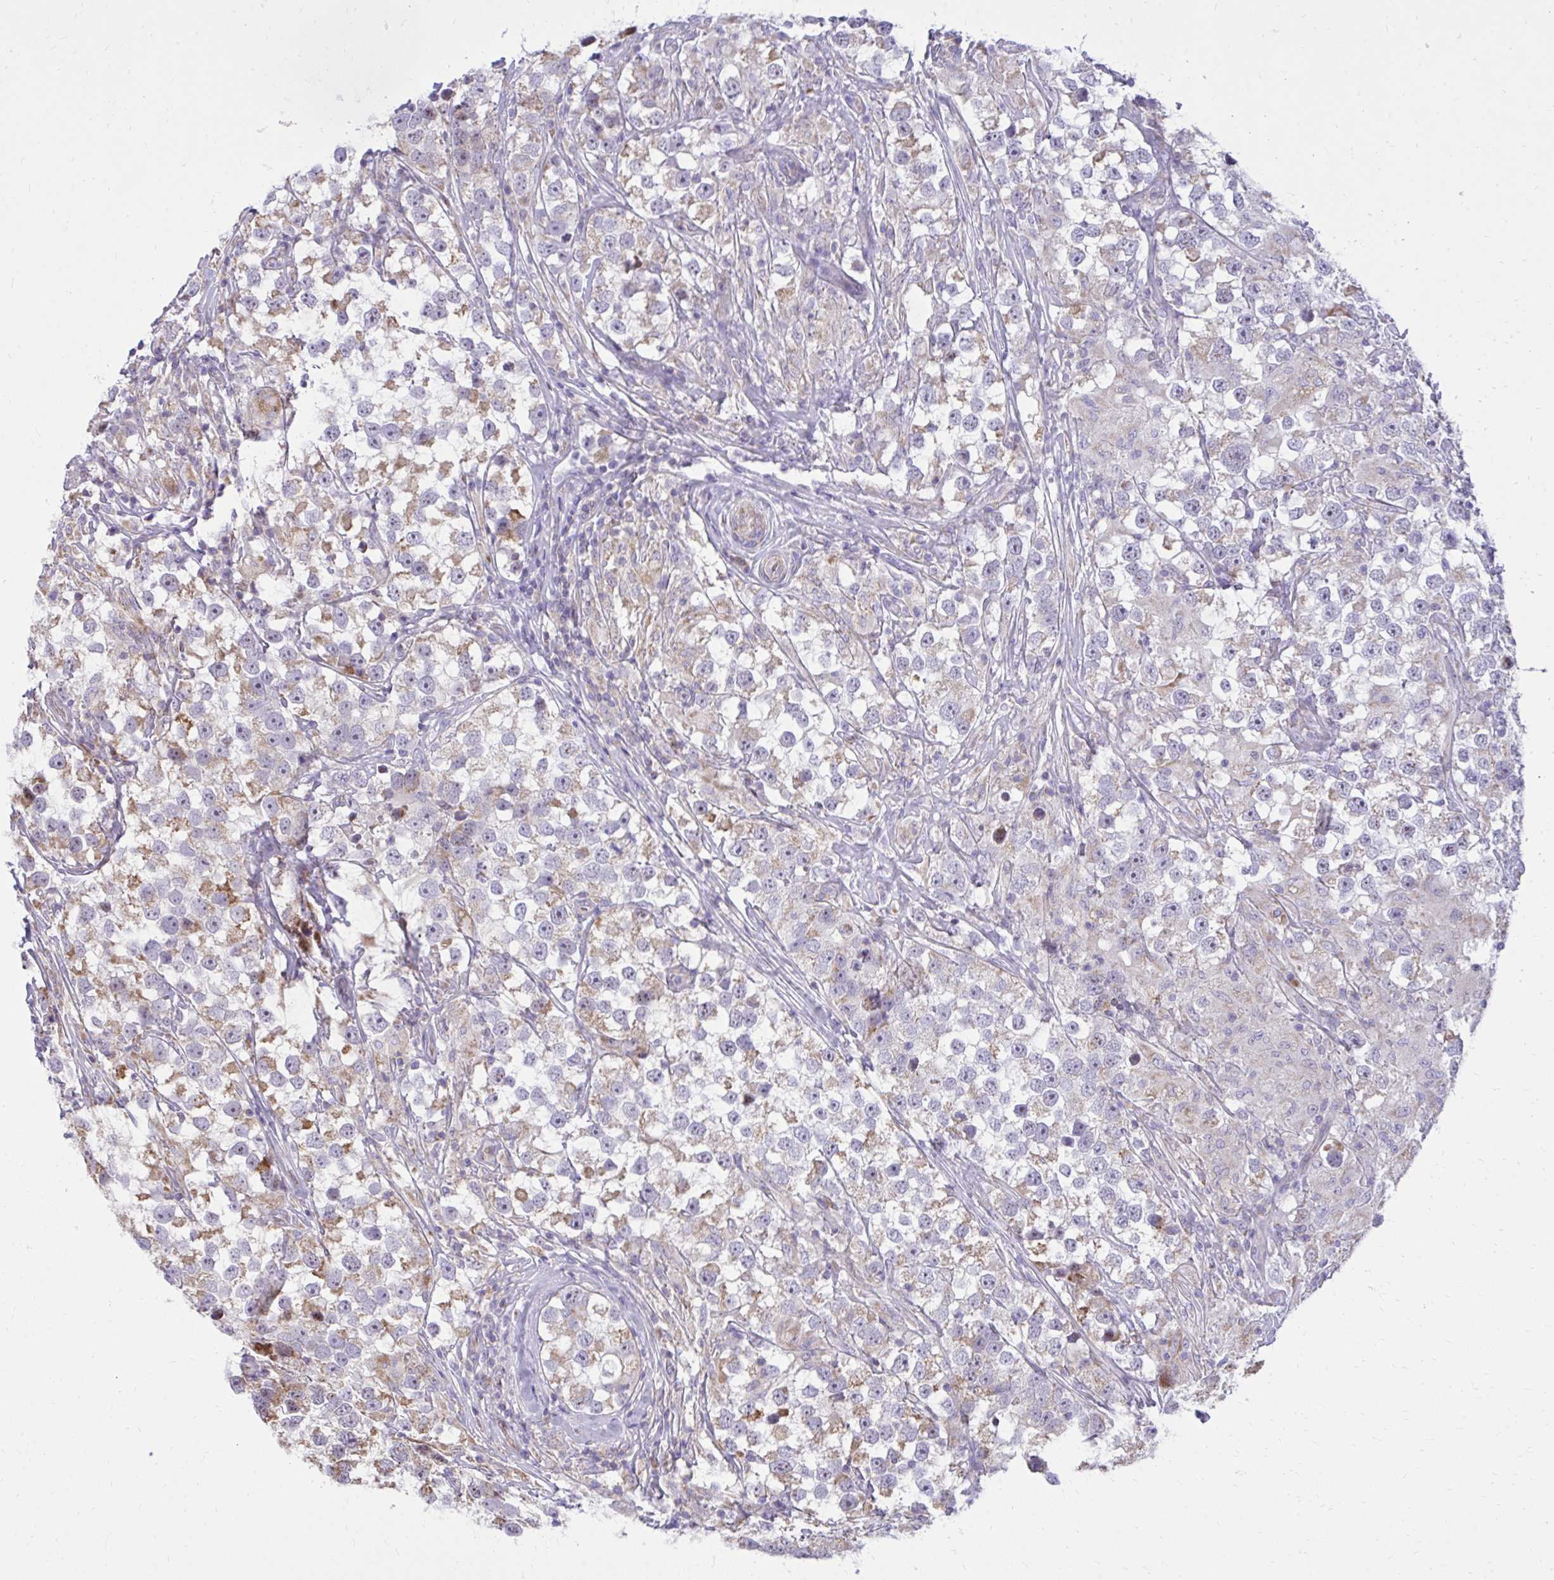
{"staining": {"intensity": "weak", "quantity": "25%-75%", "location": "cytoplasmic/membranous"}, "tissue": "testis cancer", "cell_type": "Tumor cells", "image_type": "cancer", "snomed": [{"axis": "morphology", "description": "Seminoma, NOS"}, {"axis": "topography", "description": "Testis"}], "caption": "Testis seminoma tissue exhibits weak cytoplasmic/membranous positivity in about 25%-75% of tumor cells", "gene": "GPRIN3", "patient": {"sex": "male", "age": 46}}